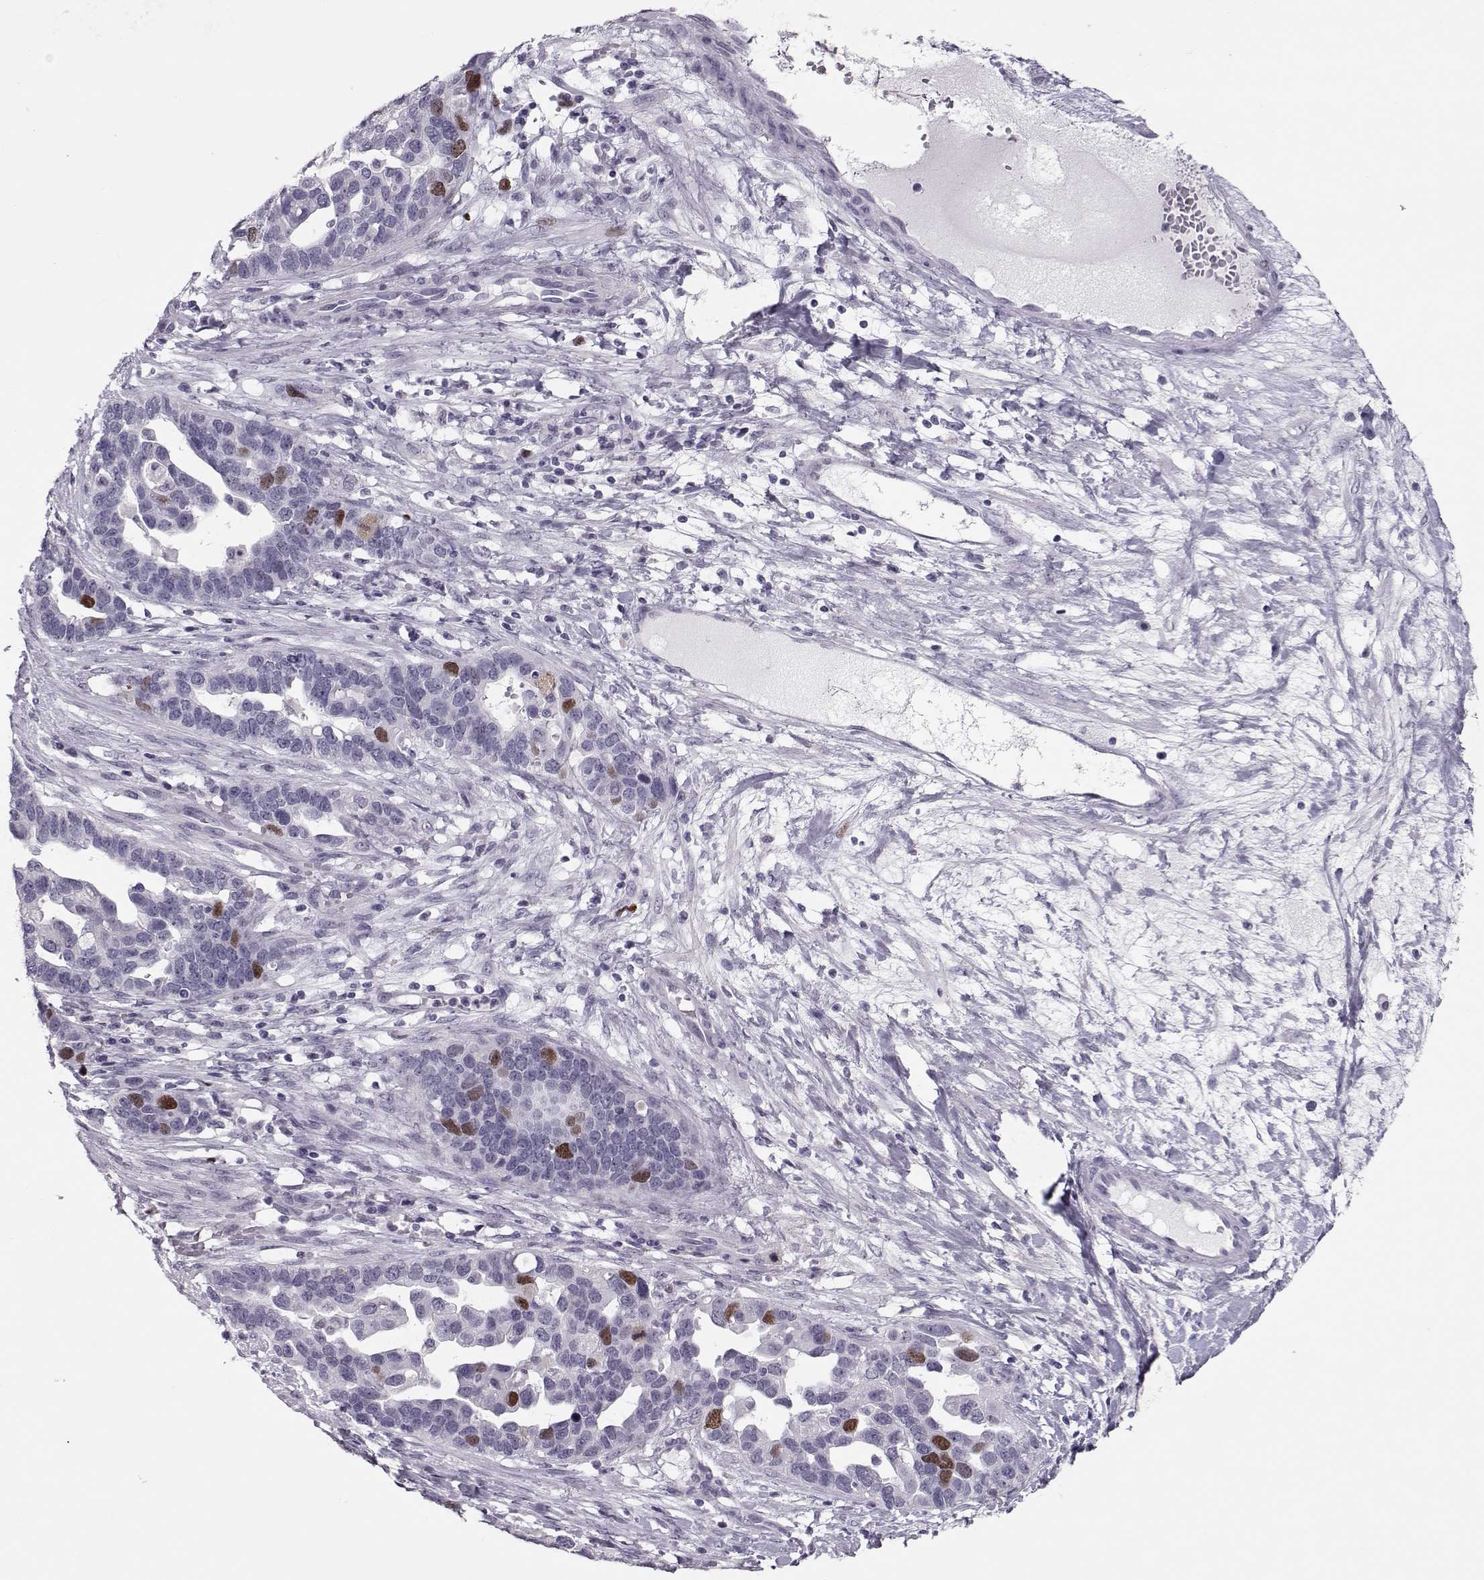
{"staining": {"intensity": "strong", "quantity": "<25%", "location": "nuclear"}, "tissue": "ovarian cancer", "cell_type": "Tumor cells", "image_type": "cancer", "snomed": [{"axis": "morphology", "description": "Cystadenocarcinoma, serous, NOS"}, {"axis": "topography", "description": "Ovary"}], "caption": "DAB (3,3'-diaminobenzidine) immunohistochemical staining of ovarian cancer (serous cystadenocarcinoma) demonstrates strong nuclear protein positivity in about <25% of tumor cells.", "gene": "SGO1", "patient": {"sex": "female", "age": 54}}